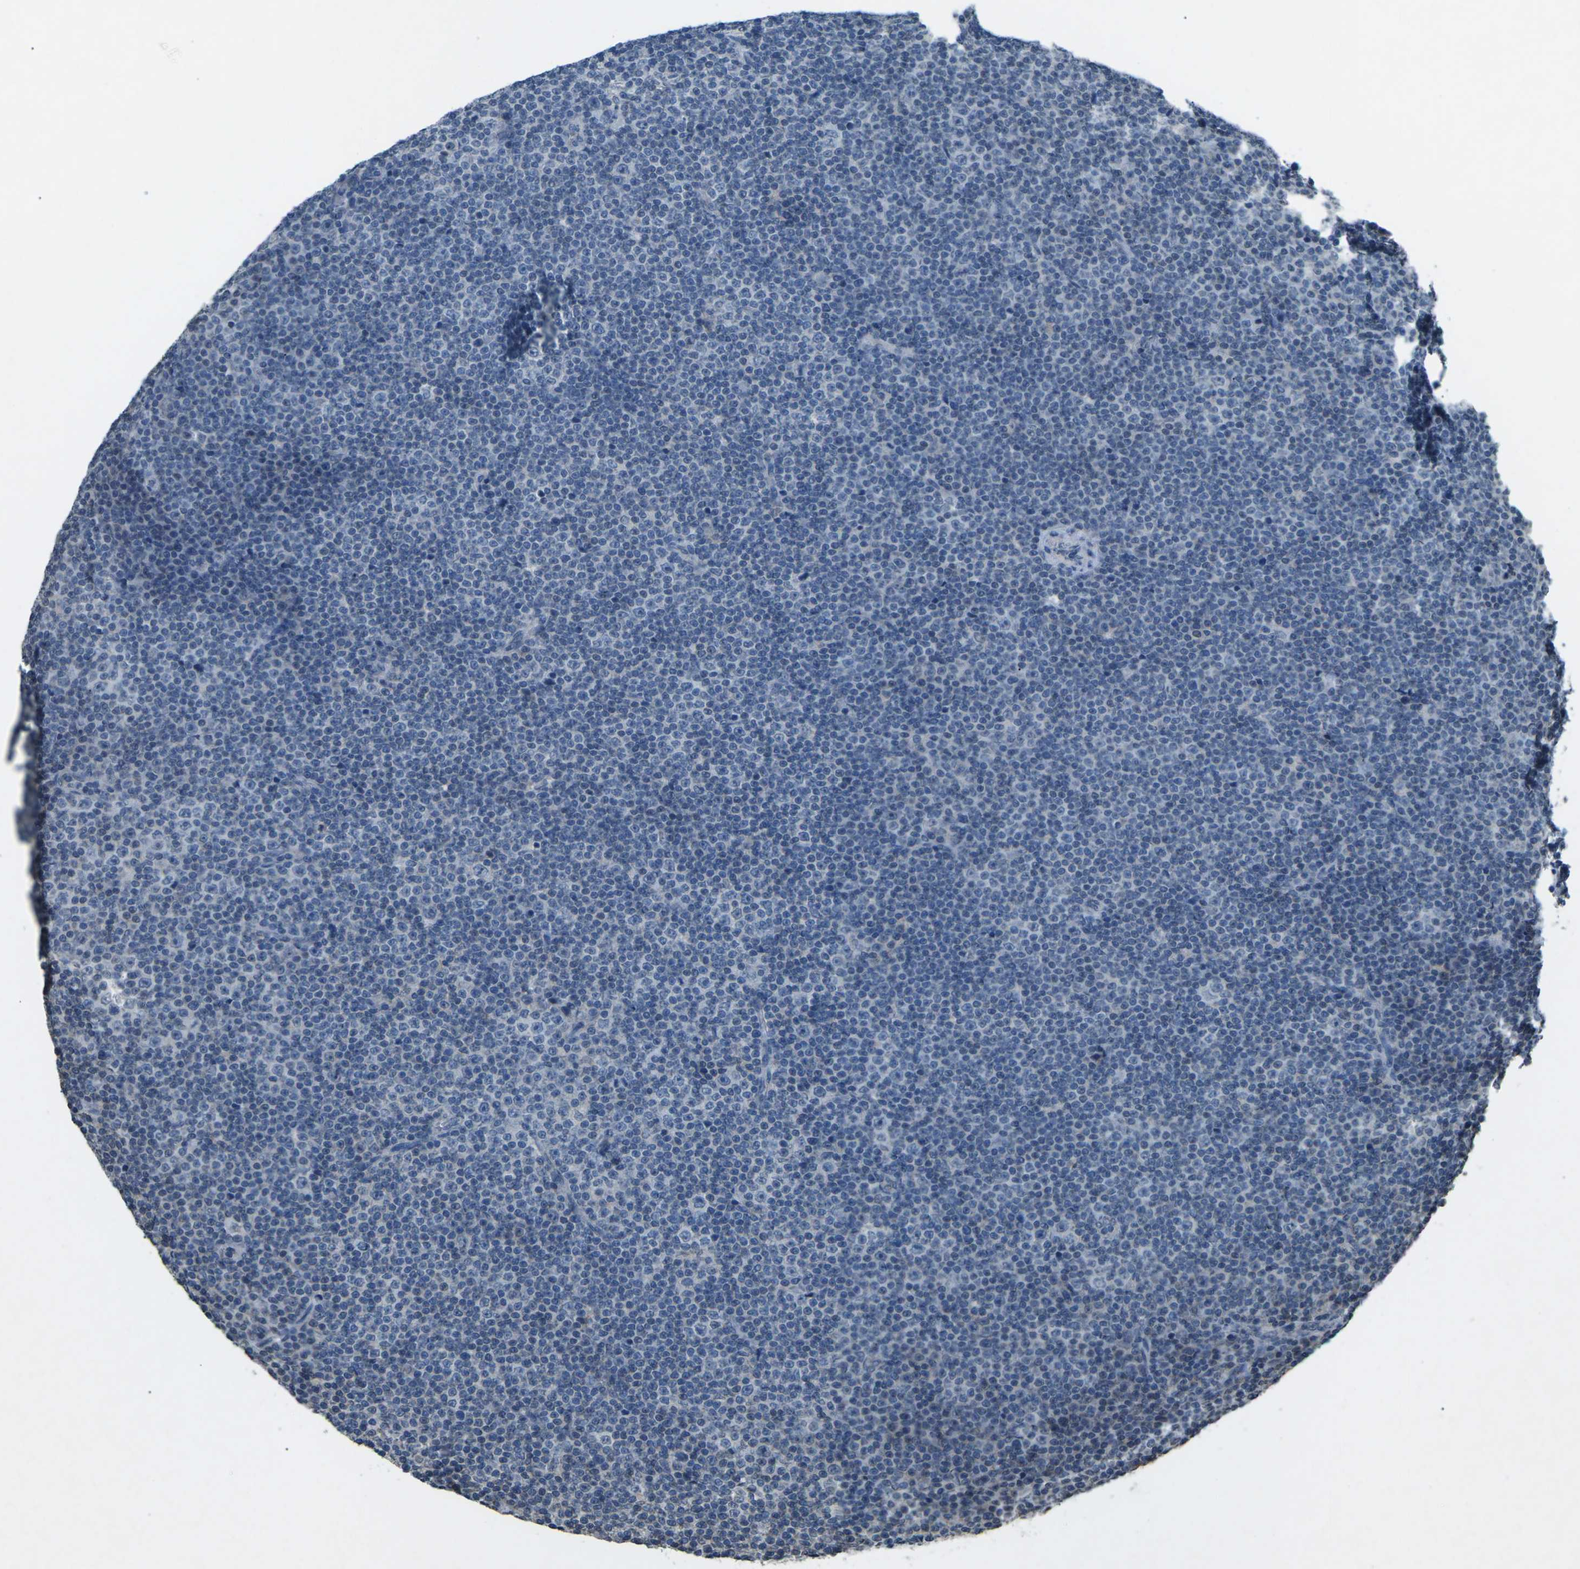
{"staining": {"intensity": "negative", "quantity": "none", "location": "none"}, "tissue": "lymphoma", "cell_type": "Tumor cells", "image_type": "cancer", "snomed": [{"axis": "morphology", "description": "Malignant lymphoma, non-Hodgkin's type, Low grade"}, {"axis": "topography", "description": "Lymph node"}], "caption": "An immunohistochemistry histopathology image of lymphoma is shown. There is no staining in tumor cells of lymphoma.", "gene": "TFR2", "patient": {"sex": "female", "age": 67}}